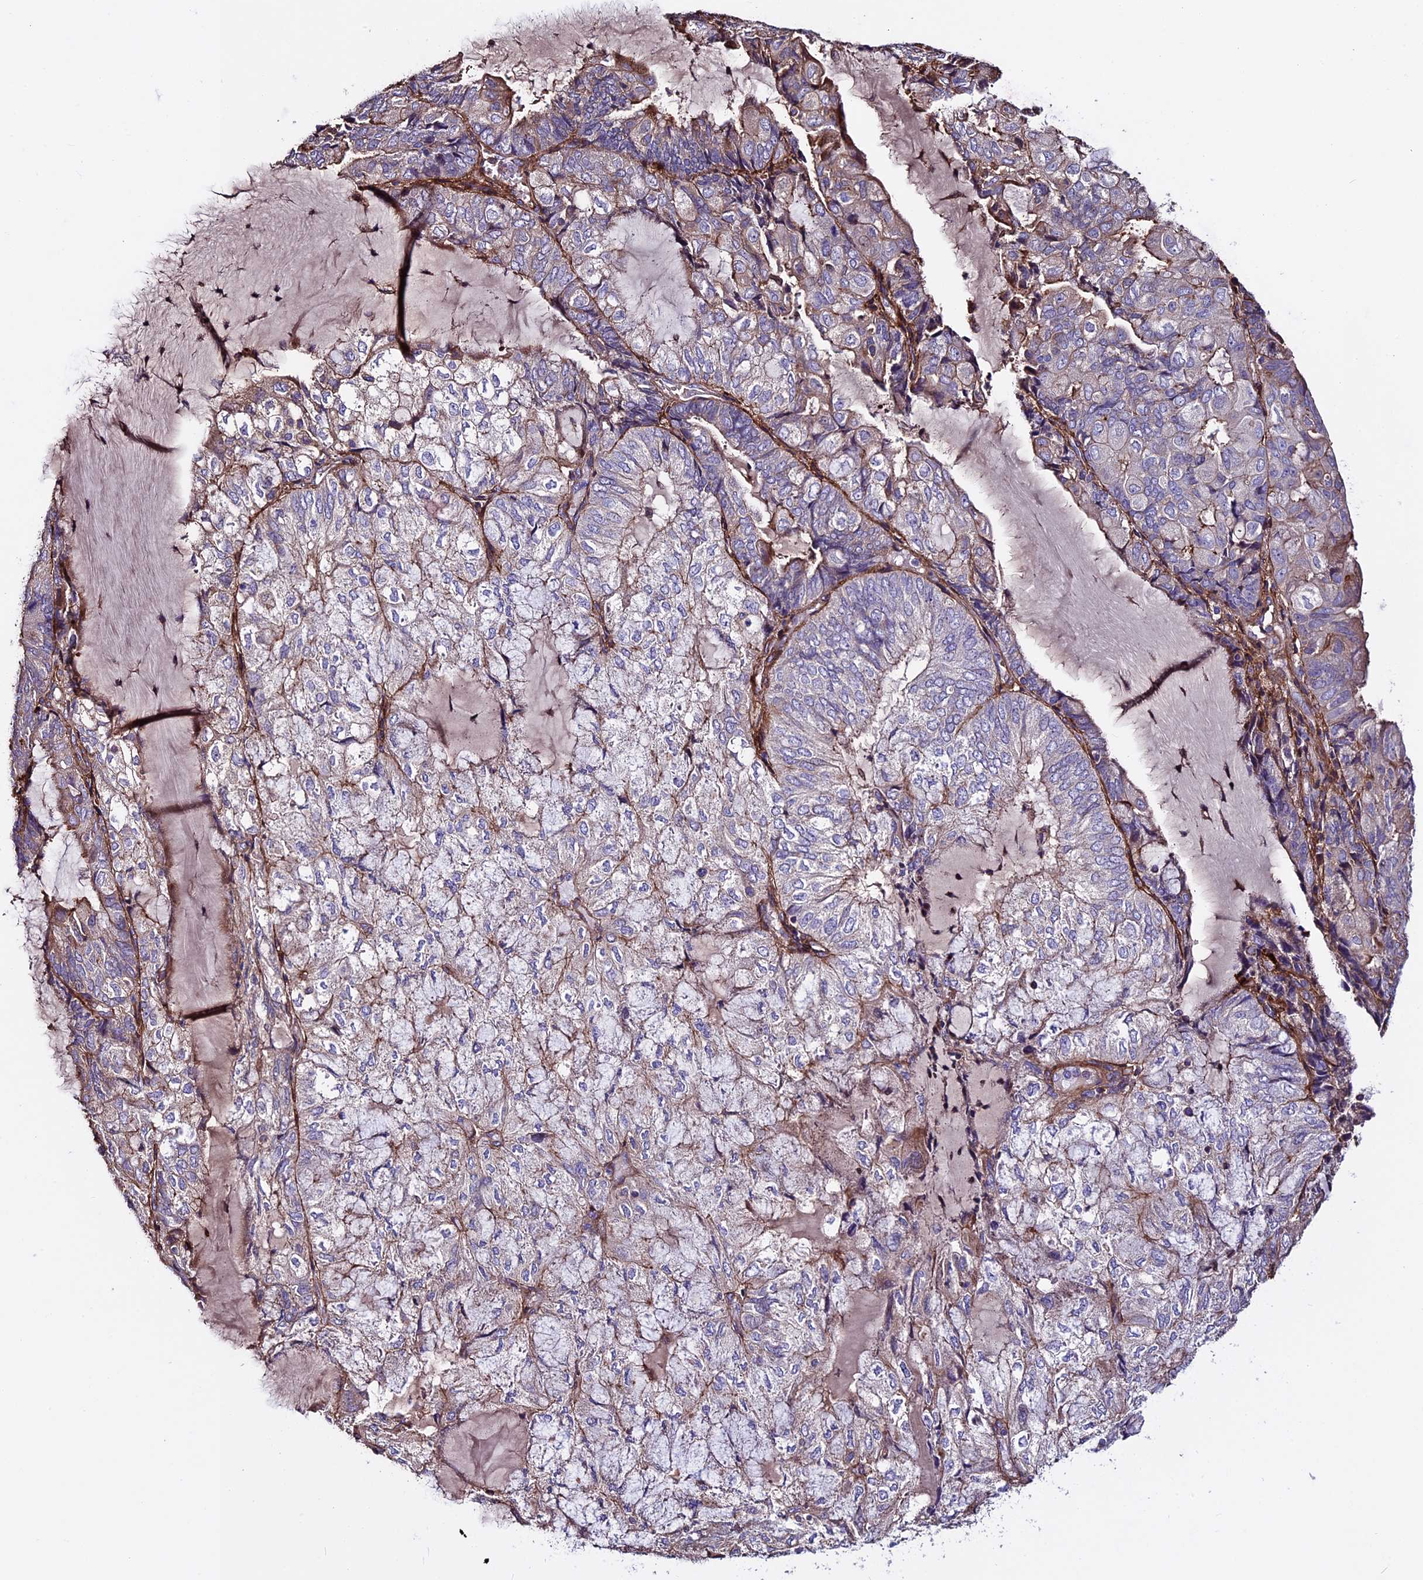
{"staining": {"intensity": "moderate", "quantity": "<25%", "location": "cytoplasmic/membranous"}, "tissue": "endometrial cancer", "cell_type": "Tumor cells", "image_type": "cancer", "snomed": [{"axis": "morphology", "description": "Adenocarcinoma, NOS"}, {"axis": "topography", "description": "Endometrium"}], "caption": "Moderate cytoplasmic/membranous staining for a protein is present in approximately <25% of tumor cells of endometrial adenocarcinoma using immunohistochemistry.", "gene": "EVA1B", "patient": {"sex": "female", "age": 81}}